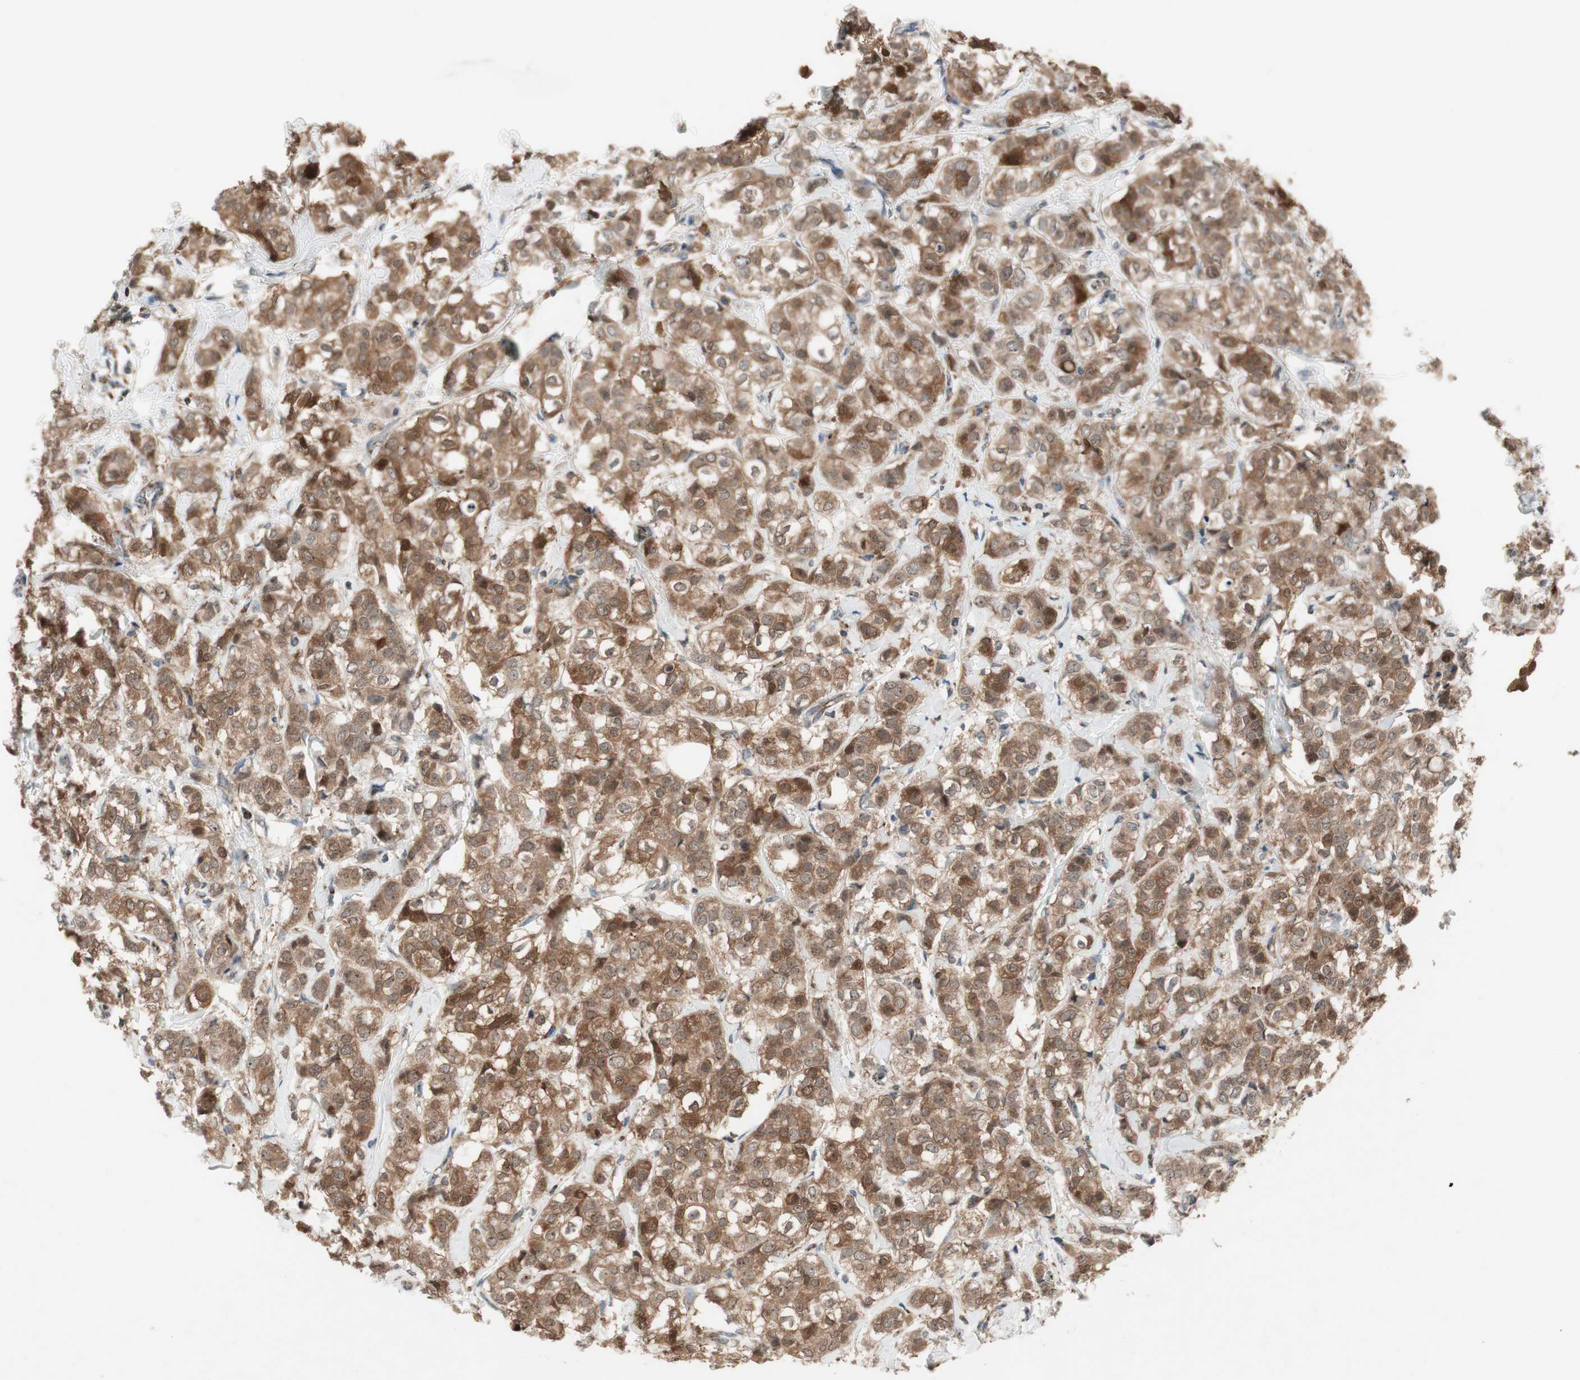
{"staining": {"intensity": "moderate", "quantity": ">75%", "location": "cytoplasmic/membranous"}, "tissue": "breast cancer", "cell_type": "Tumor cells", "image_type": "cancer", "snomed": [{"axis": "morphology", "description": "Lobular carcinoma"}, {"axis": "topography", "description": "Breast"}], "caption": "Immunohistochemical staining of human breast cancer displays medium levels of moderate cytoplasmic/membranous staining in about >75% of tumor cells.", "gene": "CPT1A", "patient": {"sex": "female", "age": 60}}